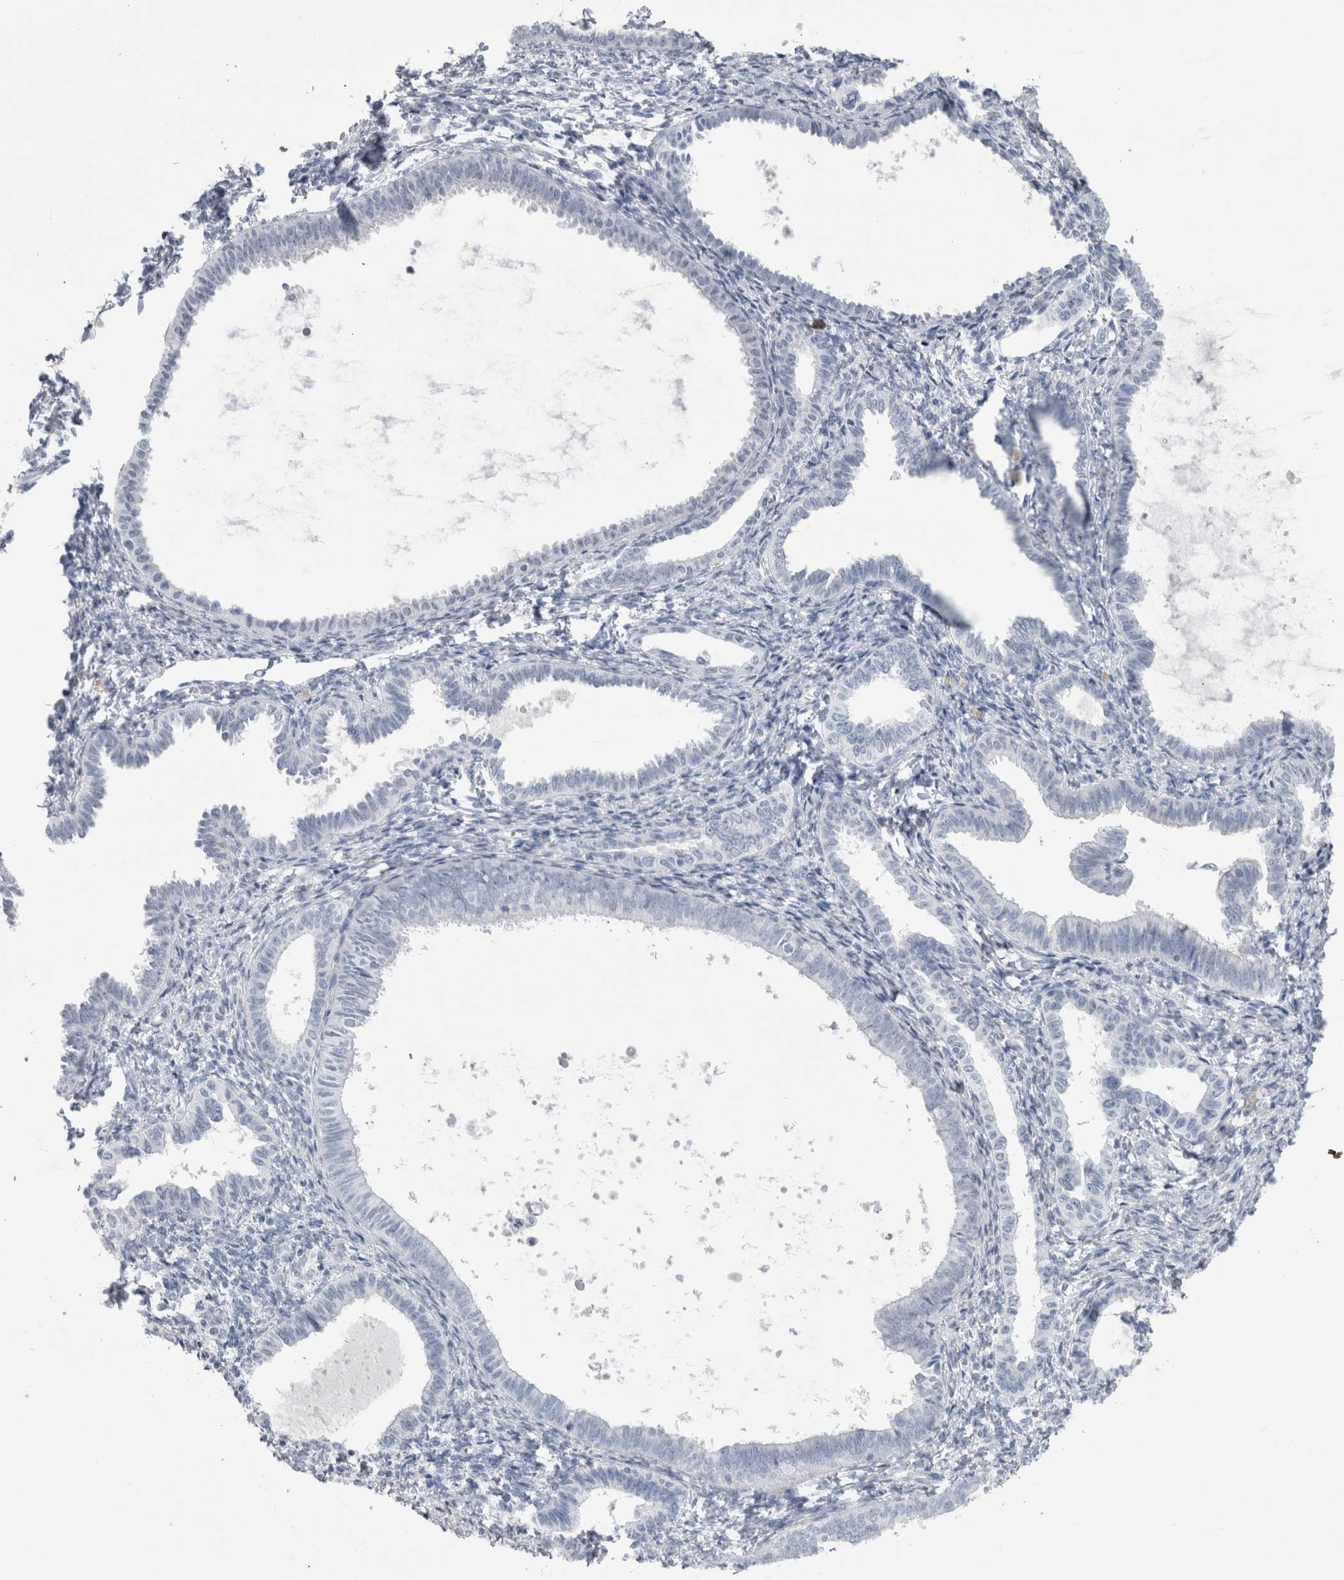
{"staining": {"intensity": "negative", "quantity": "none", "location": "none"}, "tissue": "endometrium", "cell_type": "Cells in endometrial stroma", "image_type": "normal", "snomed": [{"axis": "morphology", "description": "Normal tissue, NOS"}, {"axis": "topography", "description": "Endometrium"}], "caption": "DAB immunohistochemical staining of normal endometrium displays no significant staining in cells in endometrial stroma. Nuclei are stained in blue.", "gene": "PTH", "patient": {"sex": "female", "age": 77}}